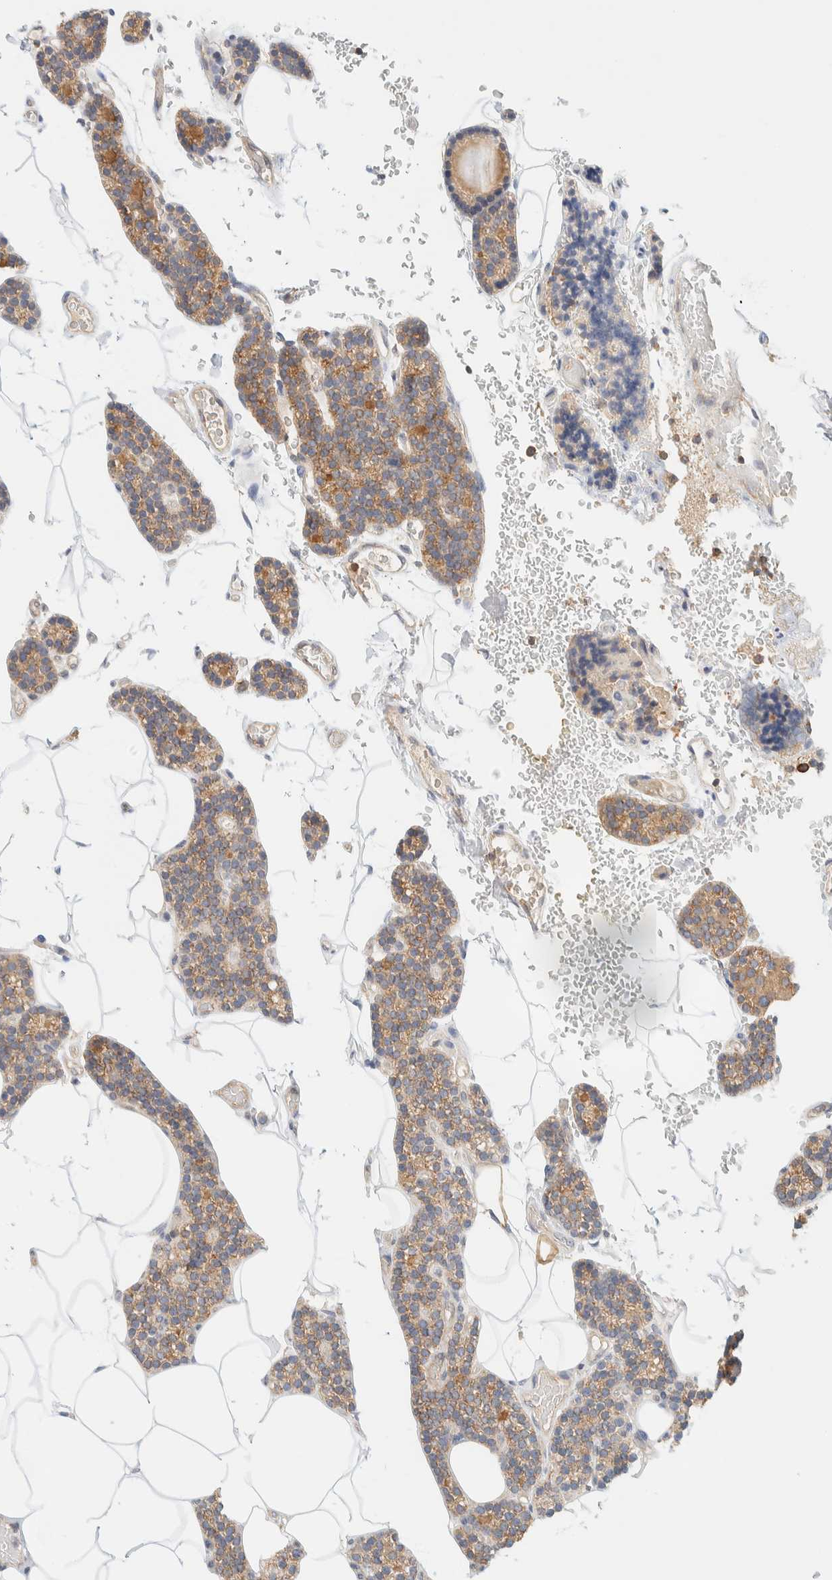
{"staining": {"intensity": "moderate", "quantity": ">75%", "location": "cytoplasmic/membranous"}, "tissue": "parathyroid gland", "cell_type": "Glandular cells", "image_type": "normal", "snomed": [{"axis": "morphology", "description": "Normal tissue, NOS"}, {"axis": "topography", "description": "Parathyroid gland"}], "caption": "Glandular cells show medium levels of moderate cytoplasmic/membranous expression in about >75% of cells in normal parathyroid gland.", "gene": "TBC1D8B", "patient": {"sex": "male", "age": 52}}